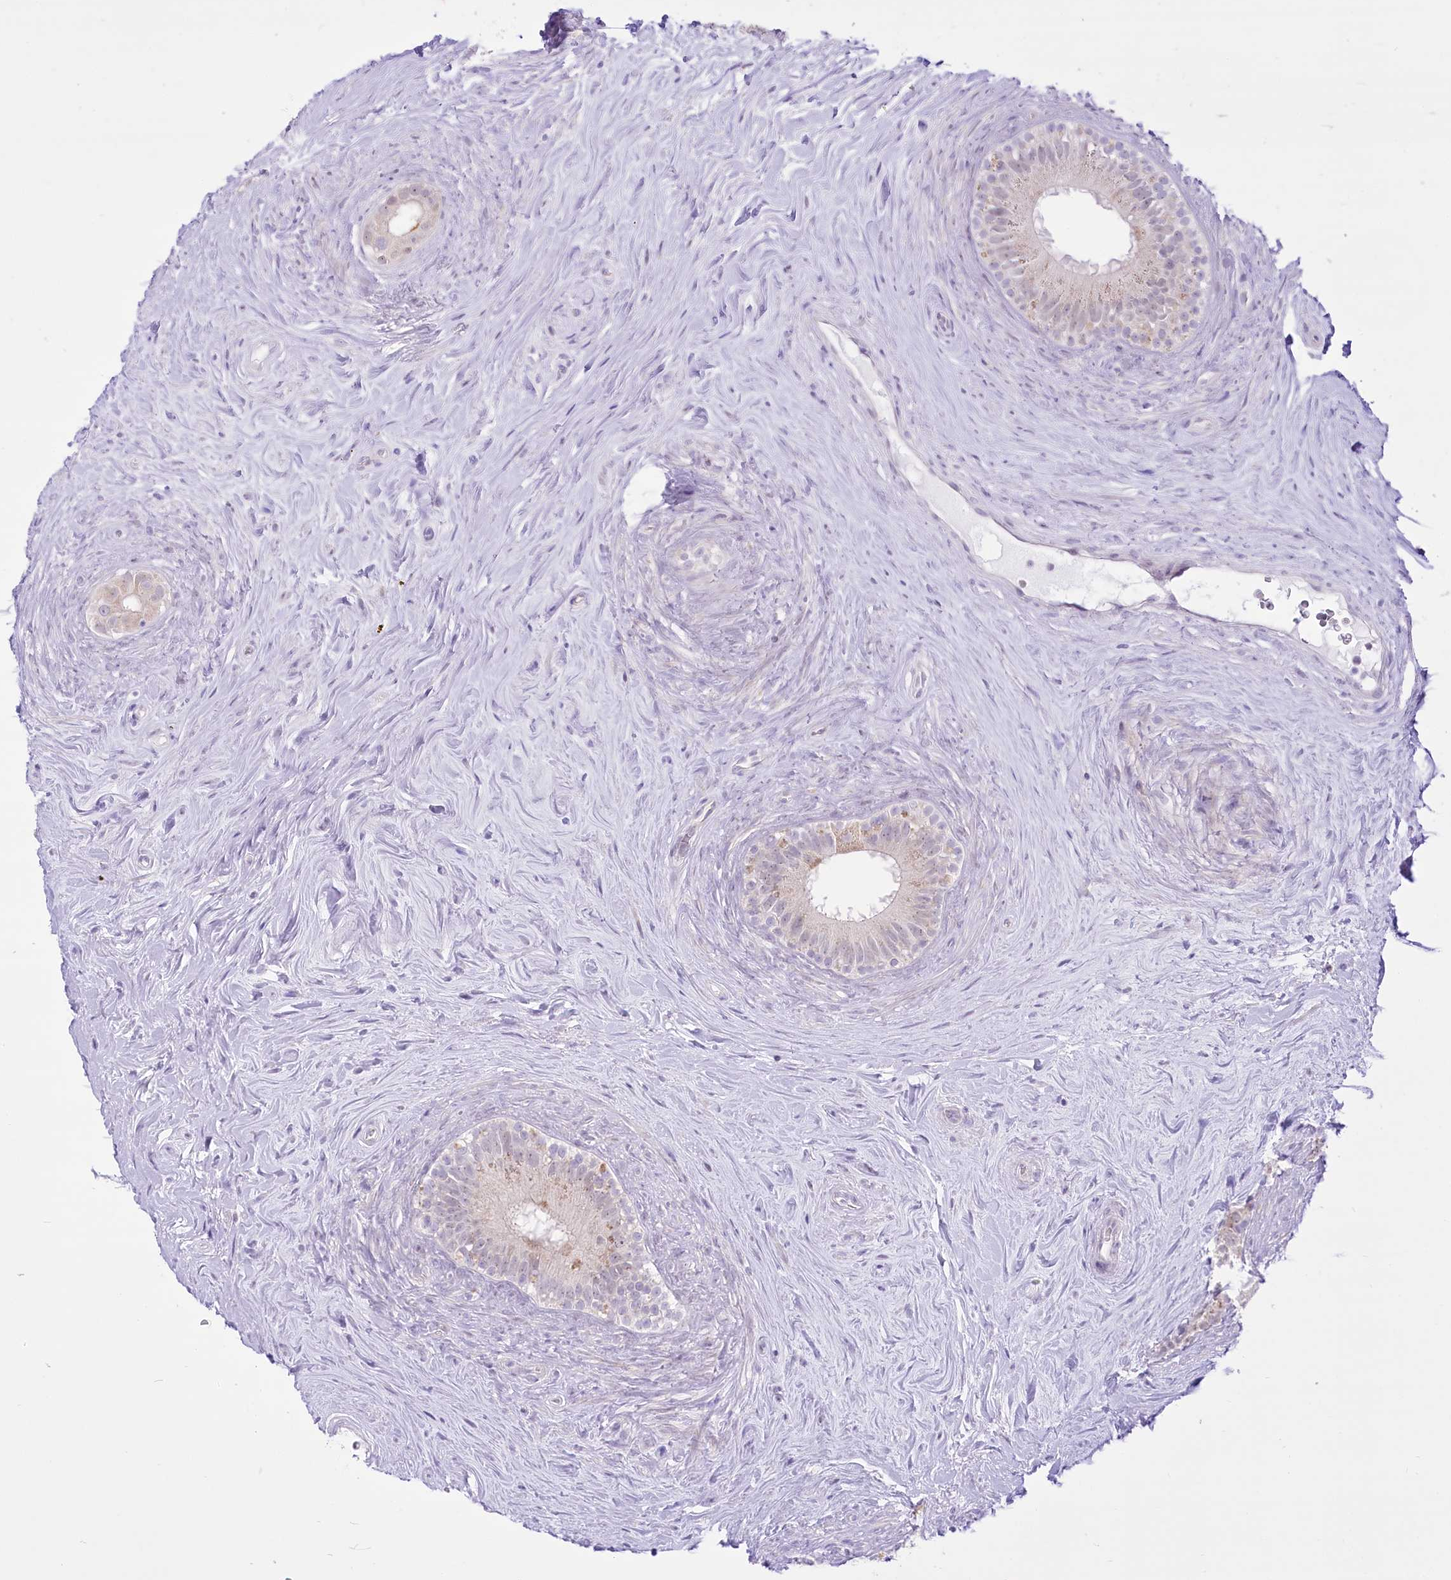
{"staining": {"intensity": "negative", "quantity": "none", "location": "none"}, "tissue": "epididymis", "cell_type": "Glandular cells", "image_type": "normal", "snomed": [{"axis": "morphology", "description": "Normal tissue, NOS"}, {"axis": "topography", "description": "Epididymis"}], "caption": "The micrograph displays no significant expression in glandular cells of epididymis. (DAB immunohistochemistry visualized using brightfield microscopy, high magnification).", "gene": "BEND7", "patient": {"sex": "male", "age": 84}}